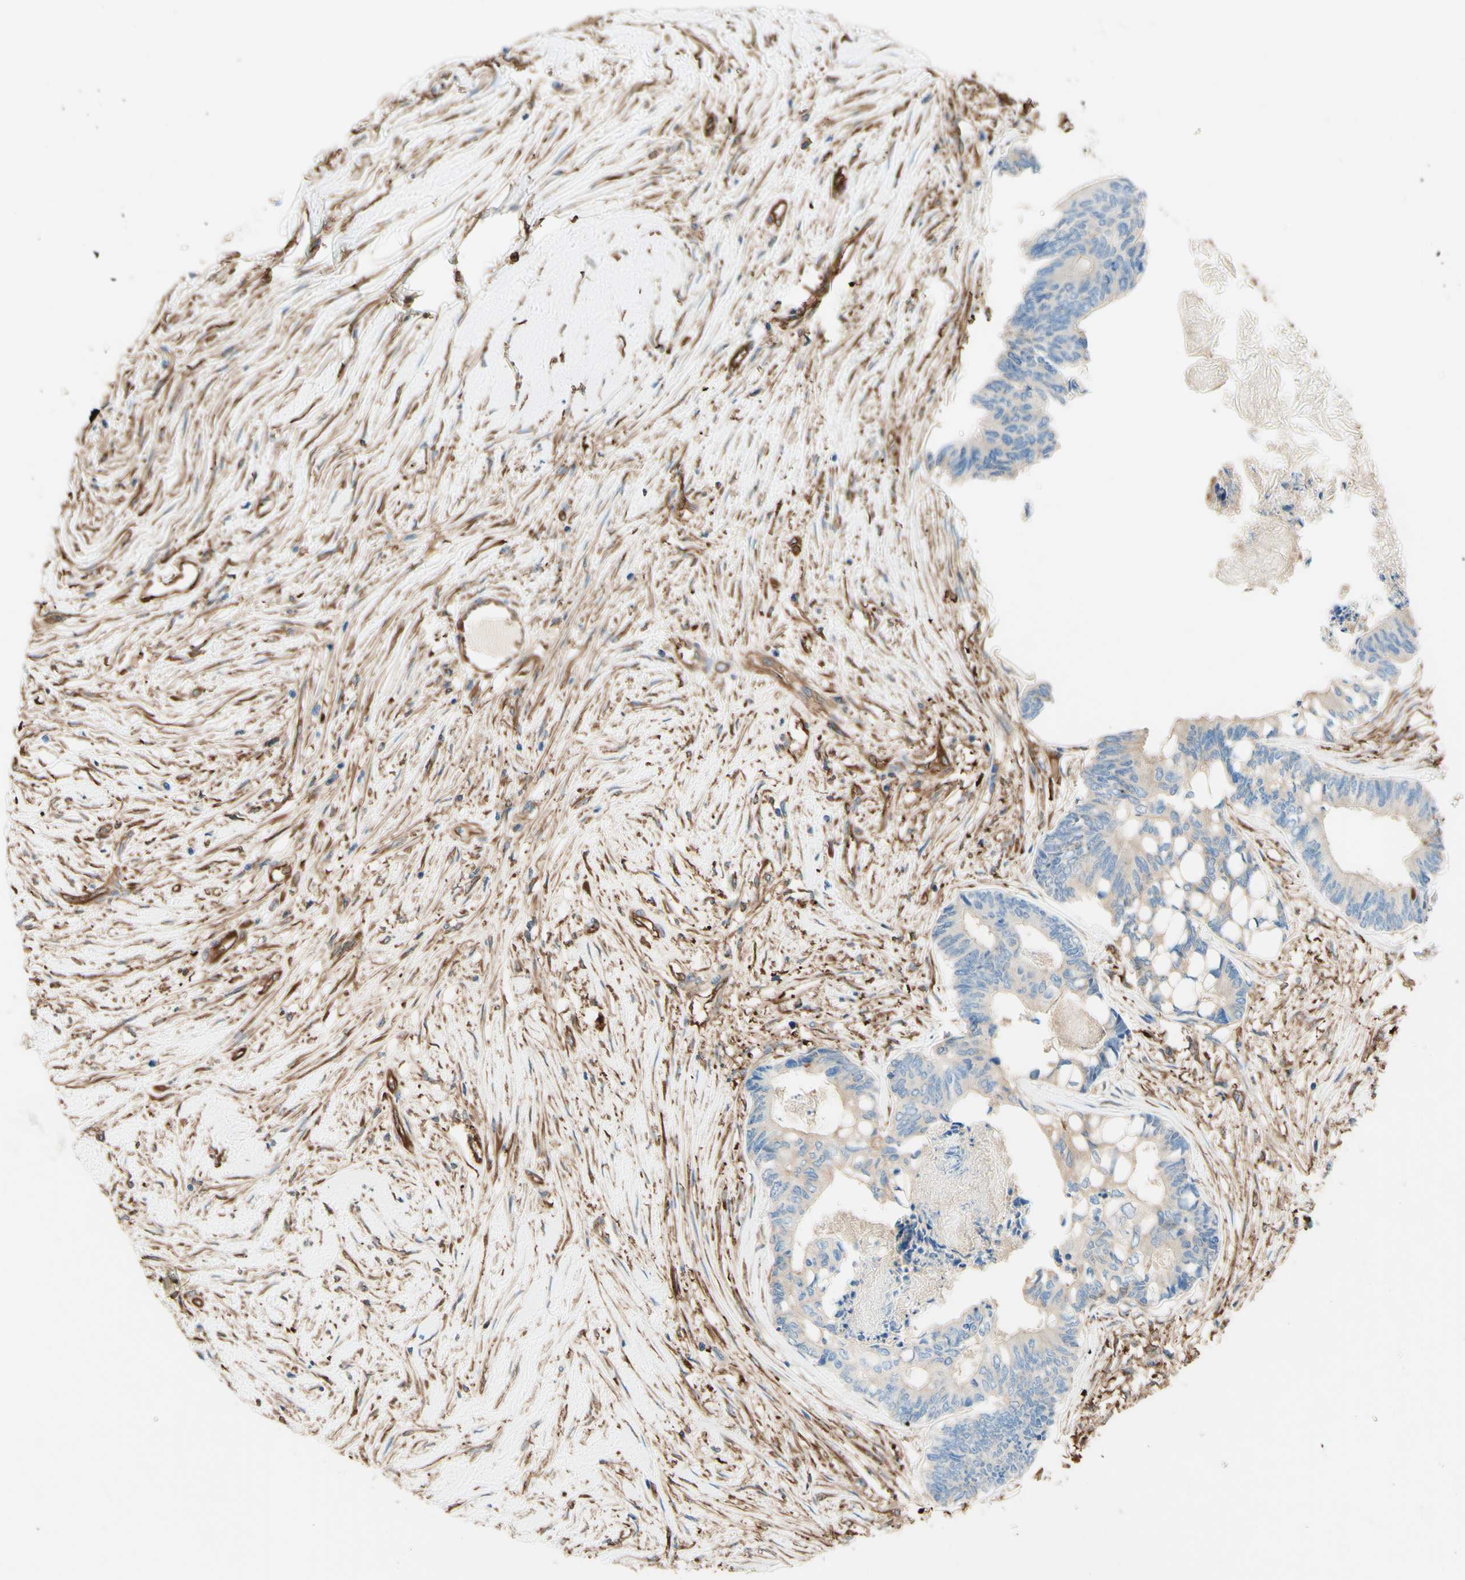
{"staining": {"intensity": "weak", "quantity": "25%-75%", "location": "cytoplasmic/membranous"}, "tissue": "colorectal cancer", "cell_type": "Tumor cells", "image_type": "cancer", "snomed": [{"axis": "morphology", "description": "Adenocarcinoma, NOS"}, {"axis": "topography", "description": "Rectum"}], "caption": "IHC image of neoplastic tissue: colorectal cancer (adenocarcinoma) stained using IHC displays low levels of weak protein expression localized specifically in the cytoplasmic/membranous of tumor cells, appearing as a cytoplasmic/membranous brown color.", "gene": "DPYSL3", "patient": {"sex": "male", "age": 63}}